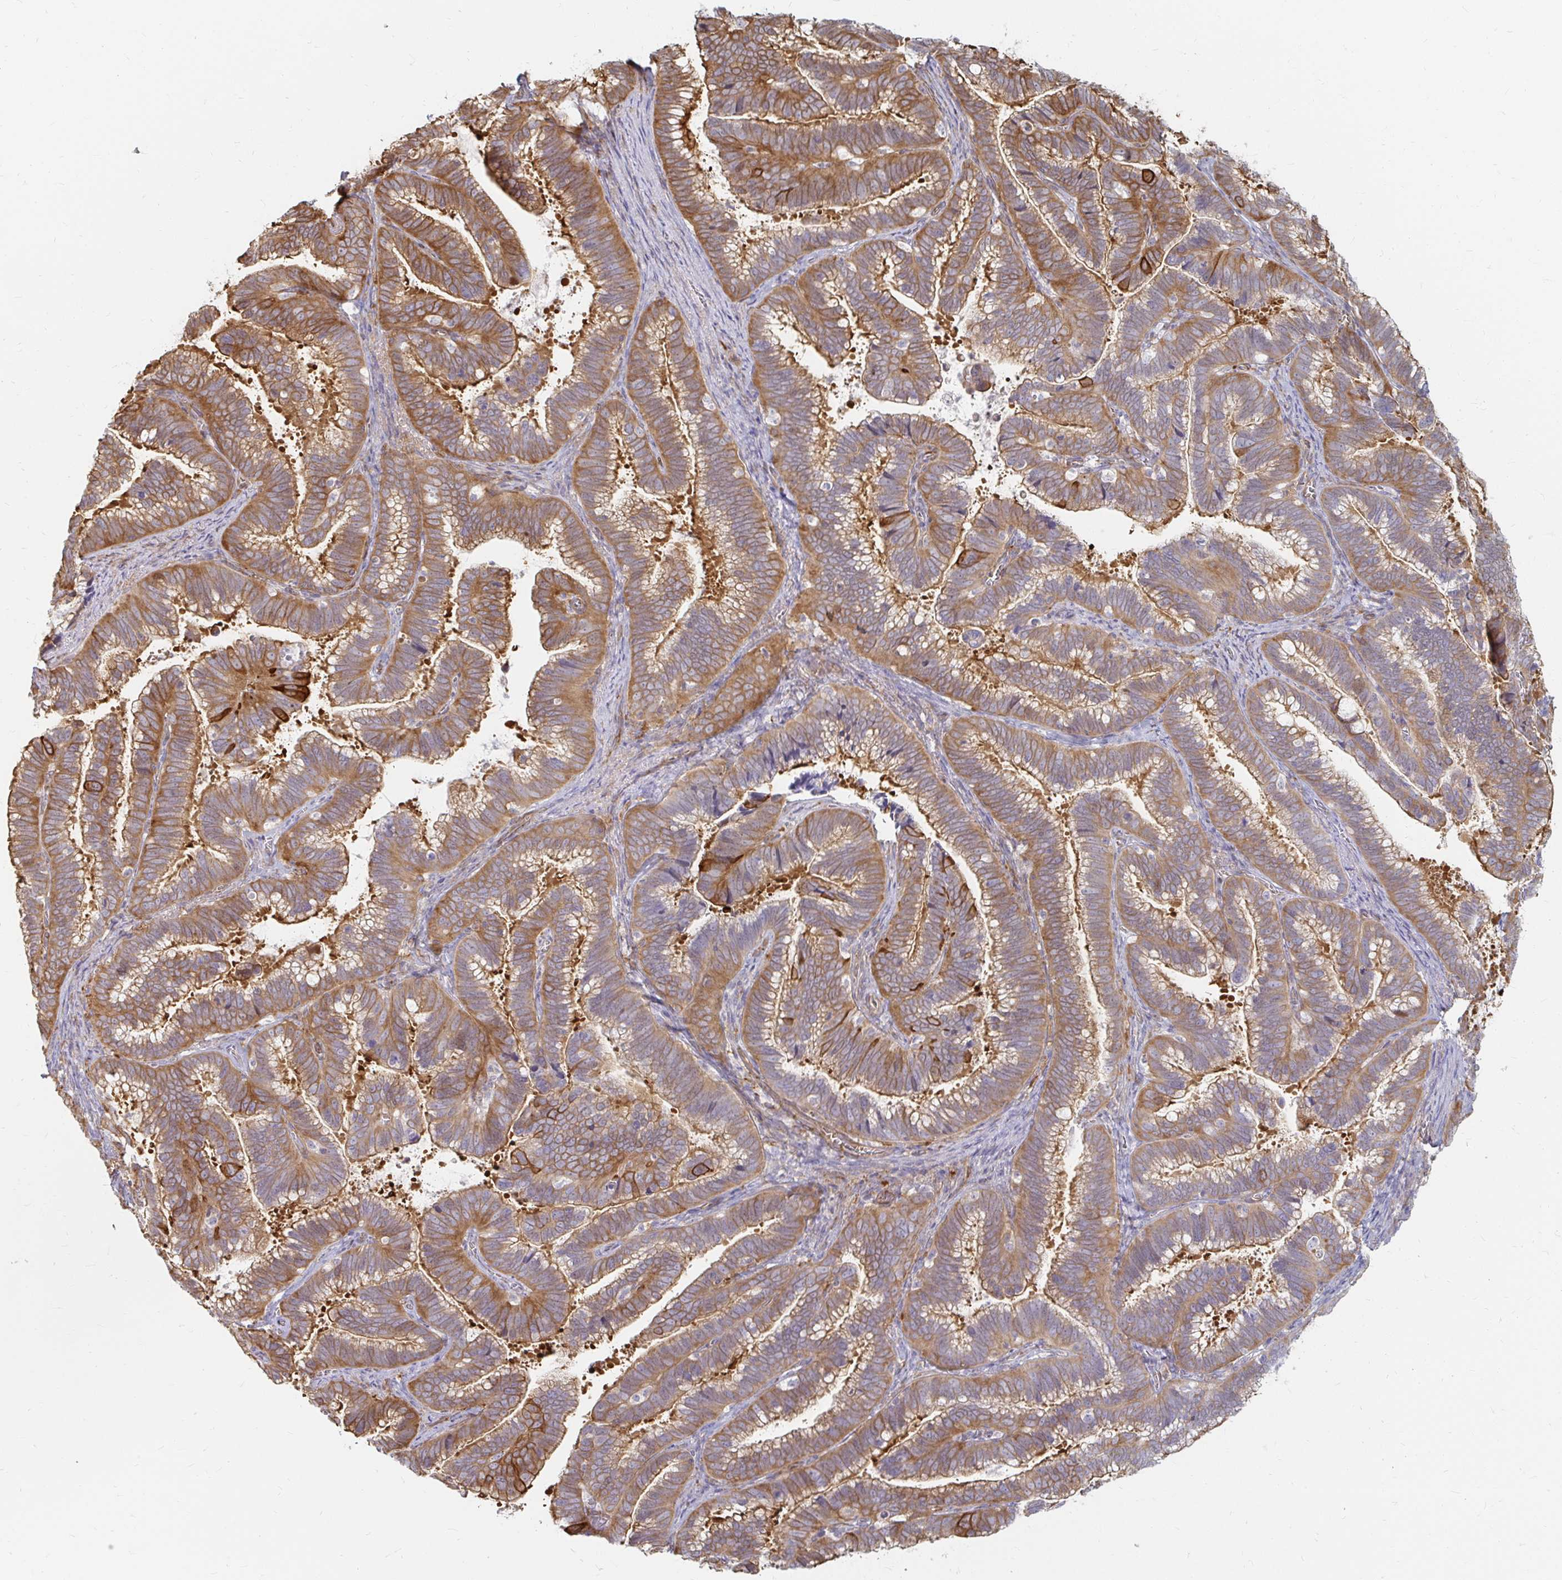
{"staining": {"intensity": "moderate", "quantity": ">75%", "location": "cytoplasmic/membranous"}, "tissue": "cervical cancer", "cell_type": "Tumor cells", "image_type": "cancer", "snomed": [{"axis": "morphology", "description": "Adenocarcinoma, NOS"}, {"axis": "topography", "description": "Cervix"}], "caption": "Immunohistochemical staining of human cervical cancer (adenocarcinoma) reveals moderate cytoplasmic/membranous protein expression in approximately >75% of tumor cells. Immunohistochemistry (ihc) stains the protein of interest in brown and the nuclei are stained blue.", "gene": "CAST", "patient": {"sex": "female", "age": 61}}